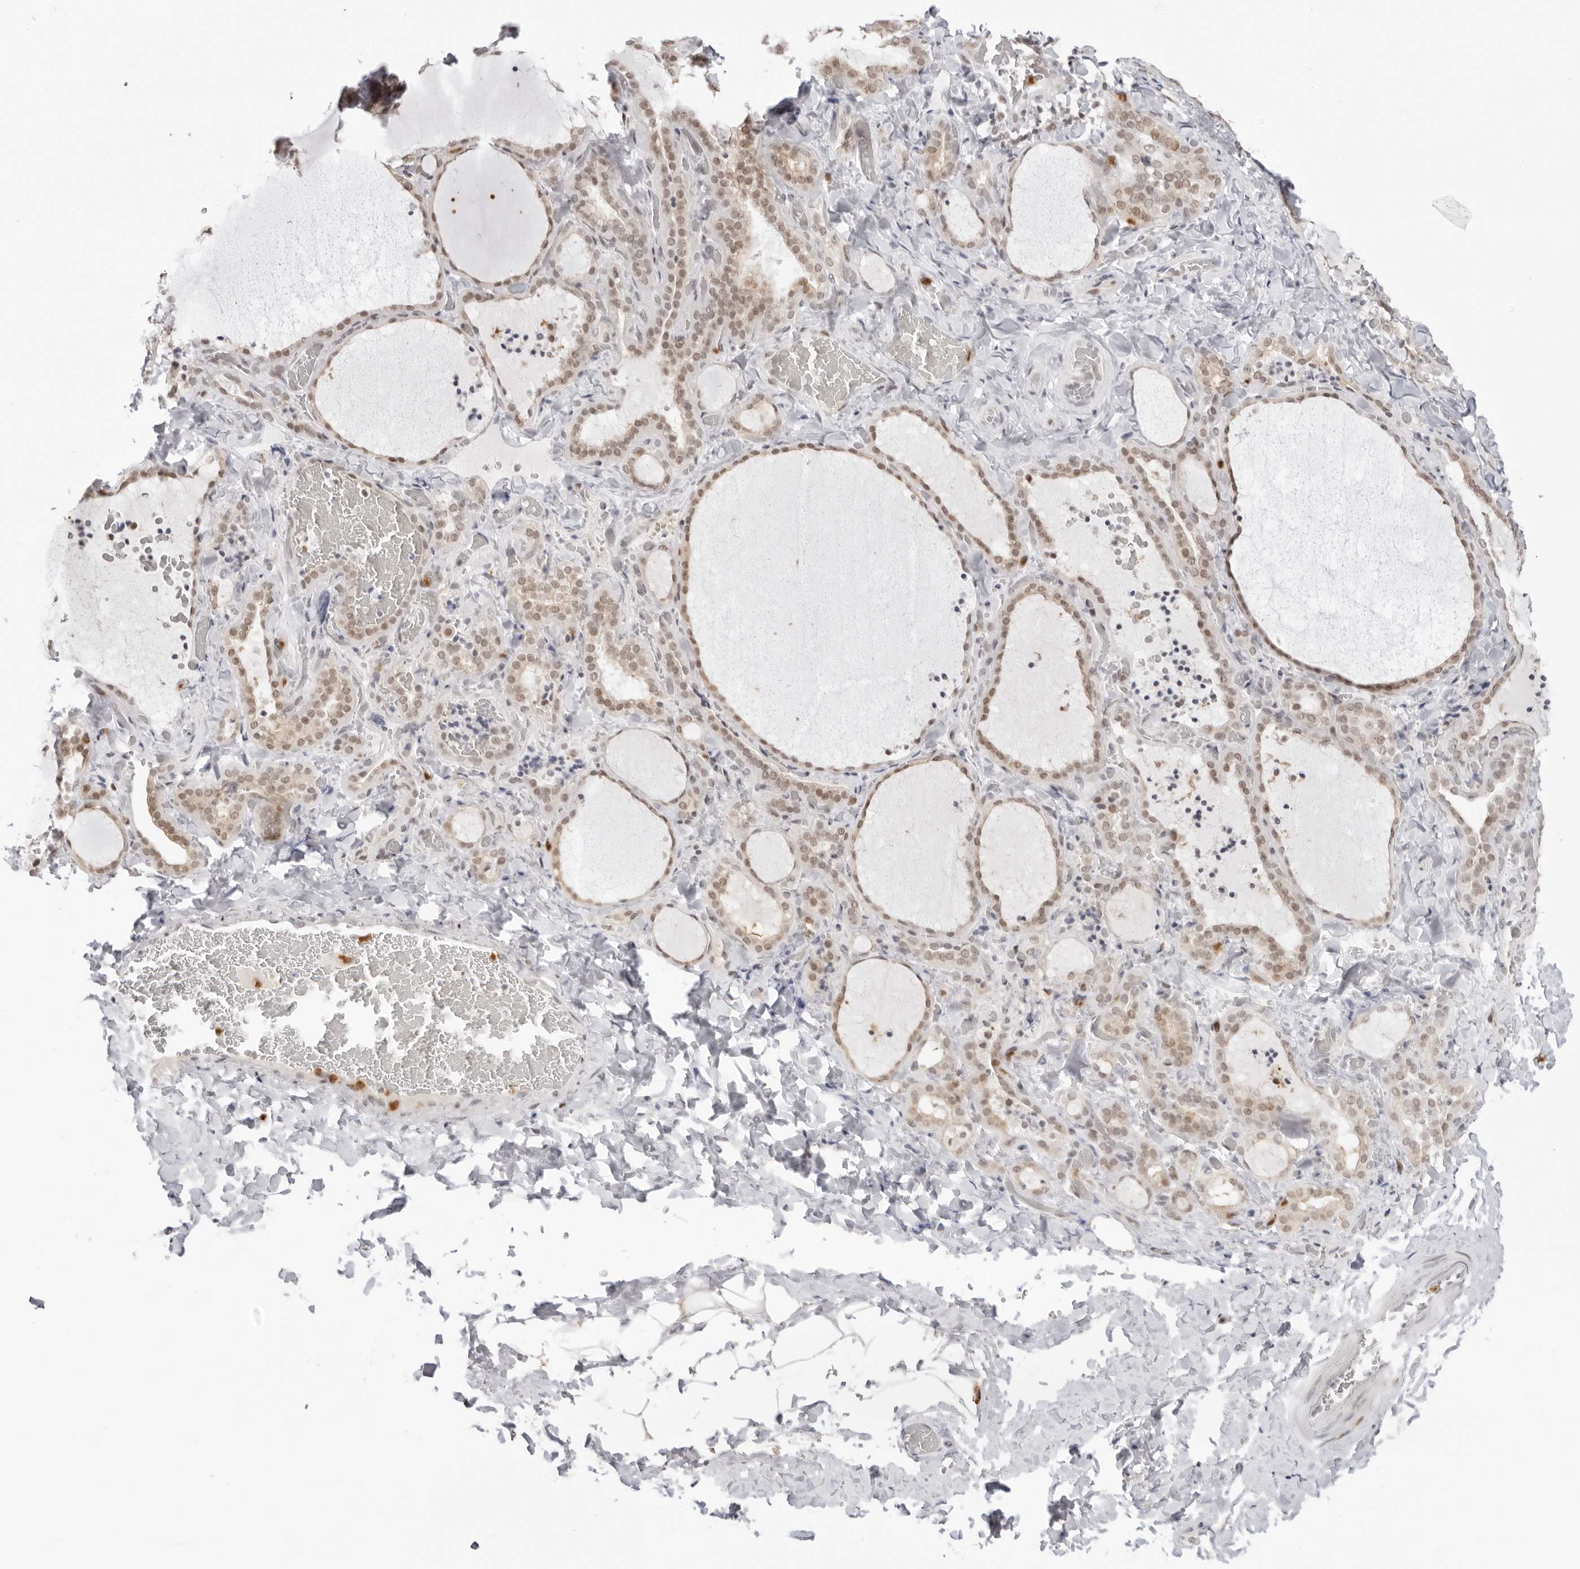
{"staining": {"intensity": "moderate", "quantity": ">75%", "location": "cytoplasmic/membranous,nuclear"}, "tissue": "thyroid gland", "cell_type": "Glandular cells", "image_type": "normal", "snomed": [{"axis": "morphology", "description": "Normal tissue, NOS"}, {"axis": "topography", "description": "Thyroid gland"}], "caption": "A brown stain shows moderate cytoplasmic/membranous,nuclear expression of a protein in glandular cells of normal thyroid gland.", "gene": "RNF146", "patient": {"sex": "female", "age": 22}}